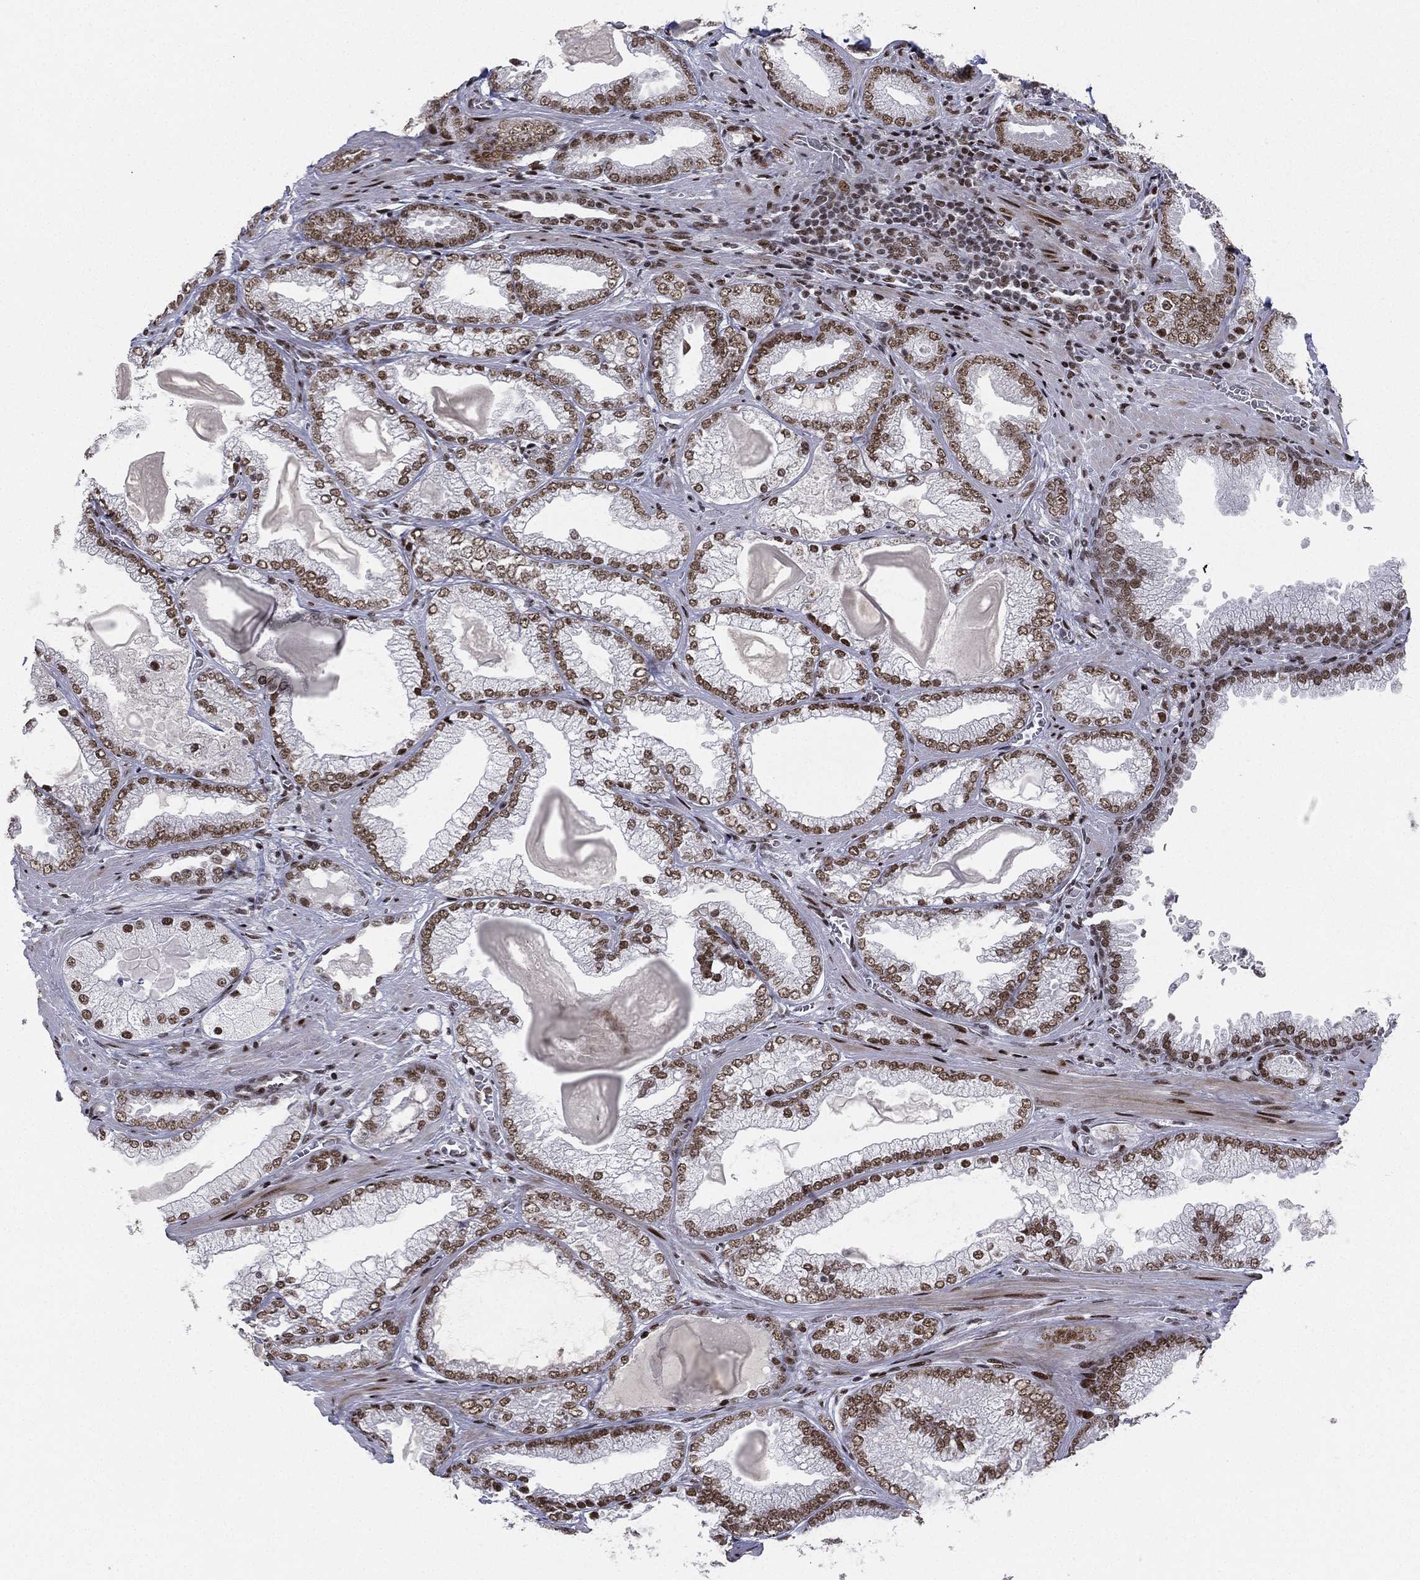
{"staining": {"intensity": "strong", "quantity": ">75%", "location": "nuclear"}, "tissue": "prostate cancer", "cell_type": "Tumor cells", "image_type": "cancer", "snomed": [{"axis": "morphology", "description": "Adenocarcinoma, Low grade"}, {"axis": "topography", "description": "Prostate"}], "caption": "A brown stain shows strong nuclear positivity of a protein in human low-grade adenocarcinoma (prostate) tumor cells. (DAB (3,3'-diaminobenzidine) = brown stain, brightfield microscopy at high magnification).", "gene": "RTF1", "patient": {"sex": "male", "age": 57}}